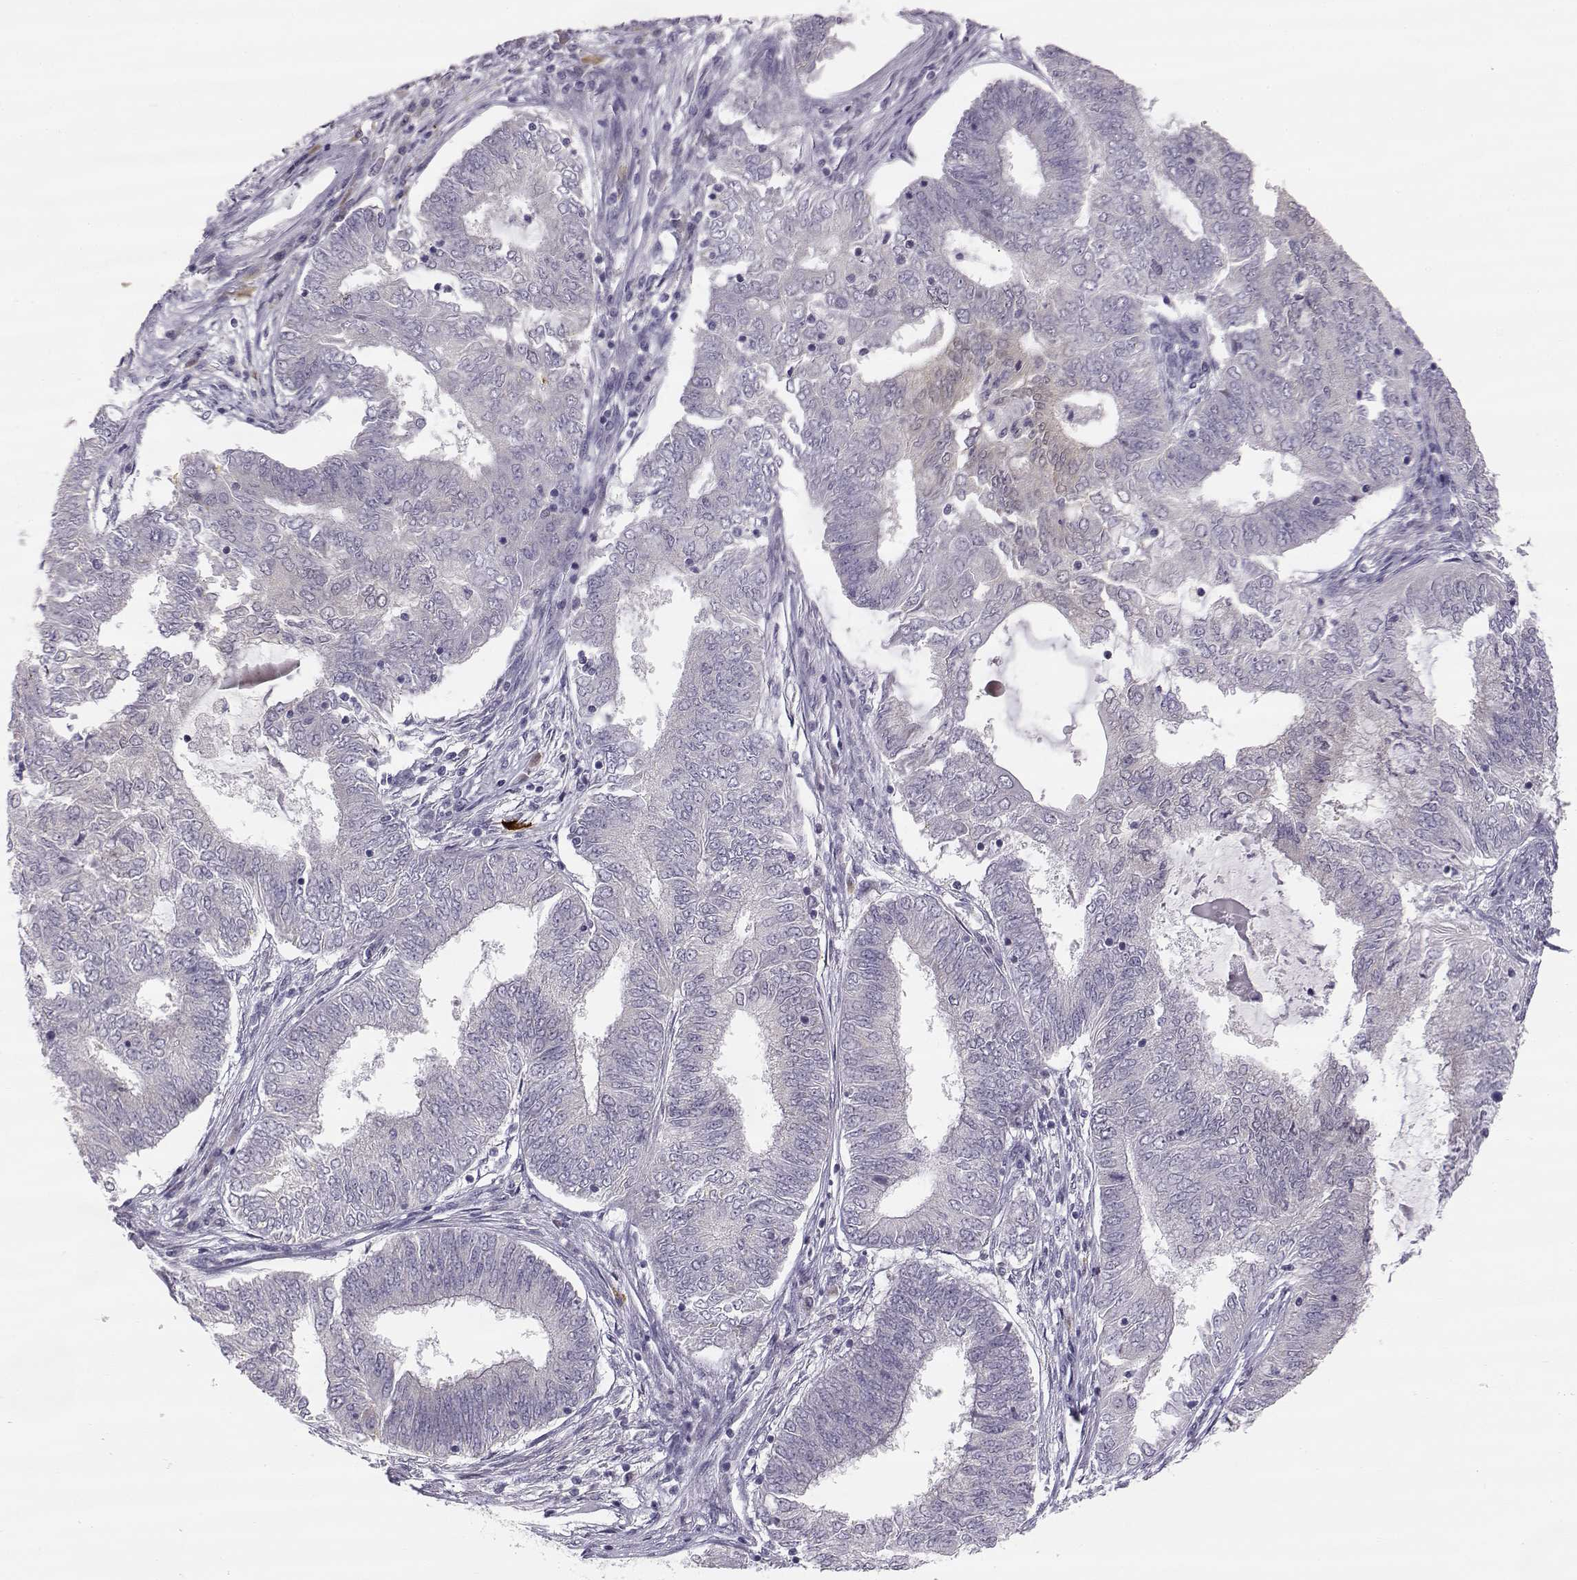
{"staining": {"intensity": "negative", "quantity": "none", "location": "none"}, "tissue": "endometrial cancer", "cell_type": "Tumor cells", "image_type": "cancer", "snomed": [{"axis": "morphology", "description": "Adenocarcinoma, NOS"}, {"axis": "topography", "description": "Endometrium"}], "caption": "Immunohistochemical staining of endometrial cancer (adenocarcinoma) exhibits no significant expression in tumor cells.", "gene": "ACSL6", "patient": {"sex": "female", "age": 62}}